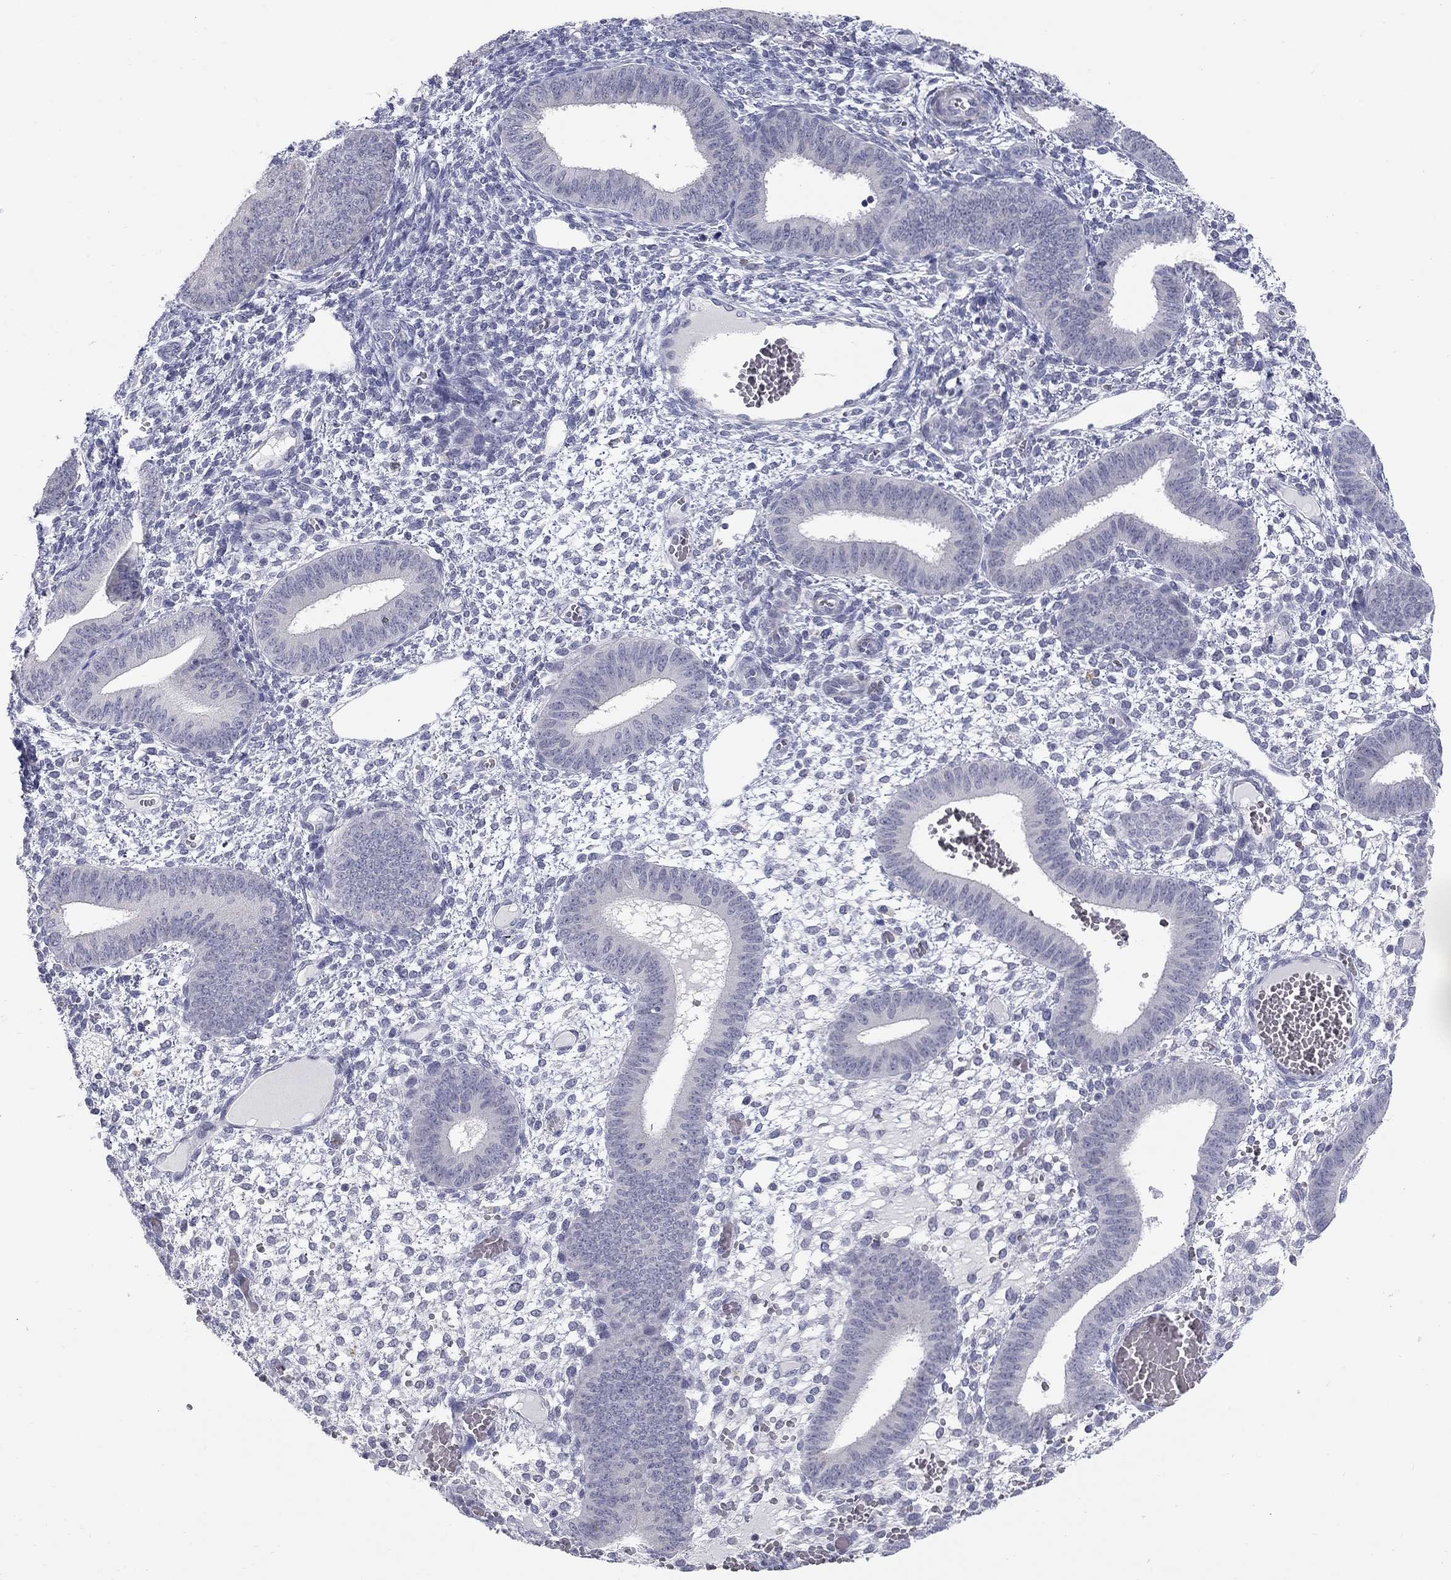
{"staining": {"intensity": "negative", "quantity": "none", "location": "none"}, "tissue": "endometrium", "cell_type": "Cells in endometrial stroma", "image_type": "normal", "snomed": [{"axis": "morphology", "description": "Normal tissue, NOS"}, {"axis": "topography", "description": "Endometrium"}], "caption": "A high-resolution image shows IHC staining of unremarkable endometrium, which demonstrates no significant expression in cells in endometrial stroma. Brightfield microscopy of IHC stained with DAB (brown) and hematoxylin (blue), captured at high magnification.", "gene": "NTRK2", "patient": {"sex": "female", "age": 42}}